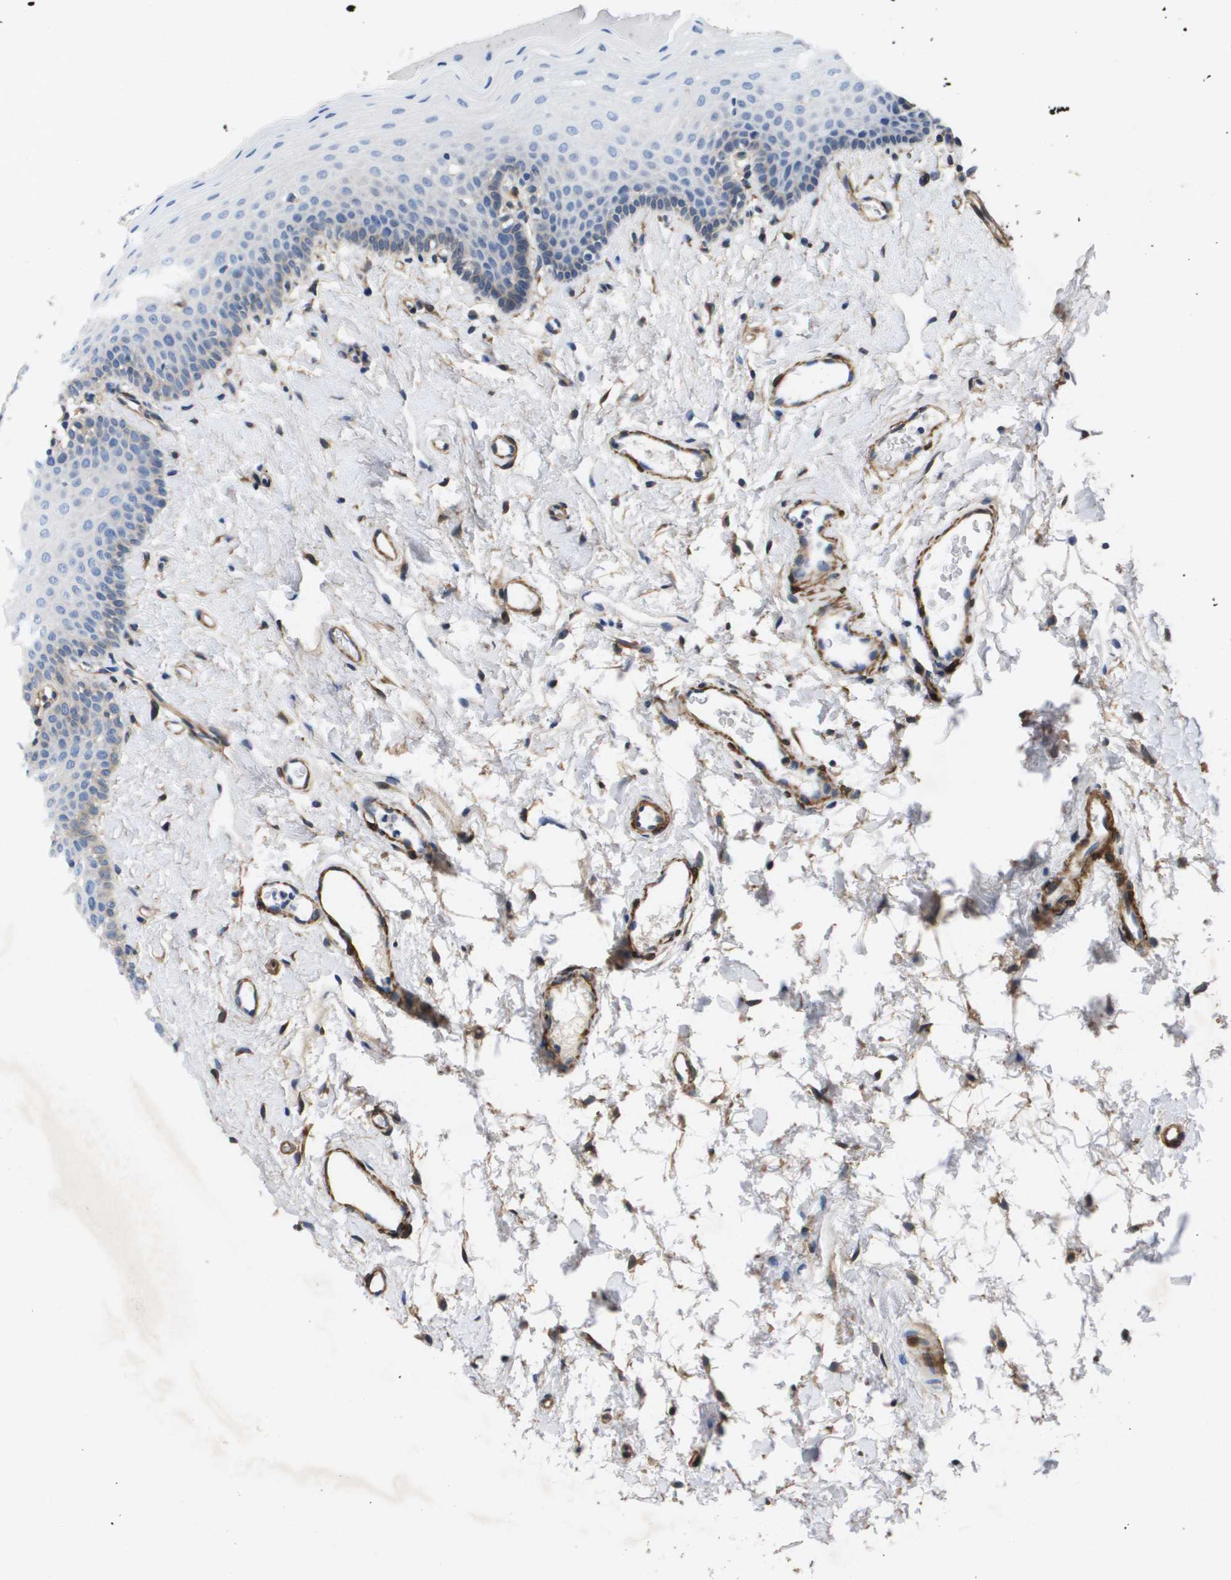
{"staining": {"intensity": "weak", "quantity": "<25%", "location": "cytoplasmic/membranous"}, "tissue": "oral mucosa", "cell_type": "Squamous epithelial cells", "image_type": "normal", "snomed": [{"axis": "morphology", "description": "Normal tissue, NOS"}, {"axis": "topography", "description": "Oral tissue"}], "caption": "Squamous epithelial cells show no significant staining in unremarkable oral mucosa.", "gene": "LPP", "patient": {"sex": "male", "age": 66}}